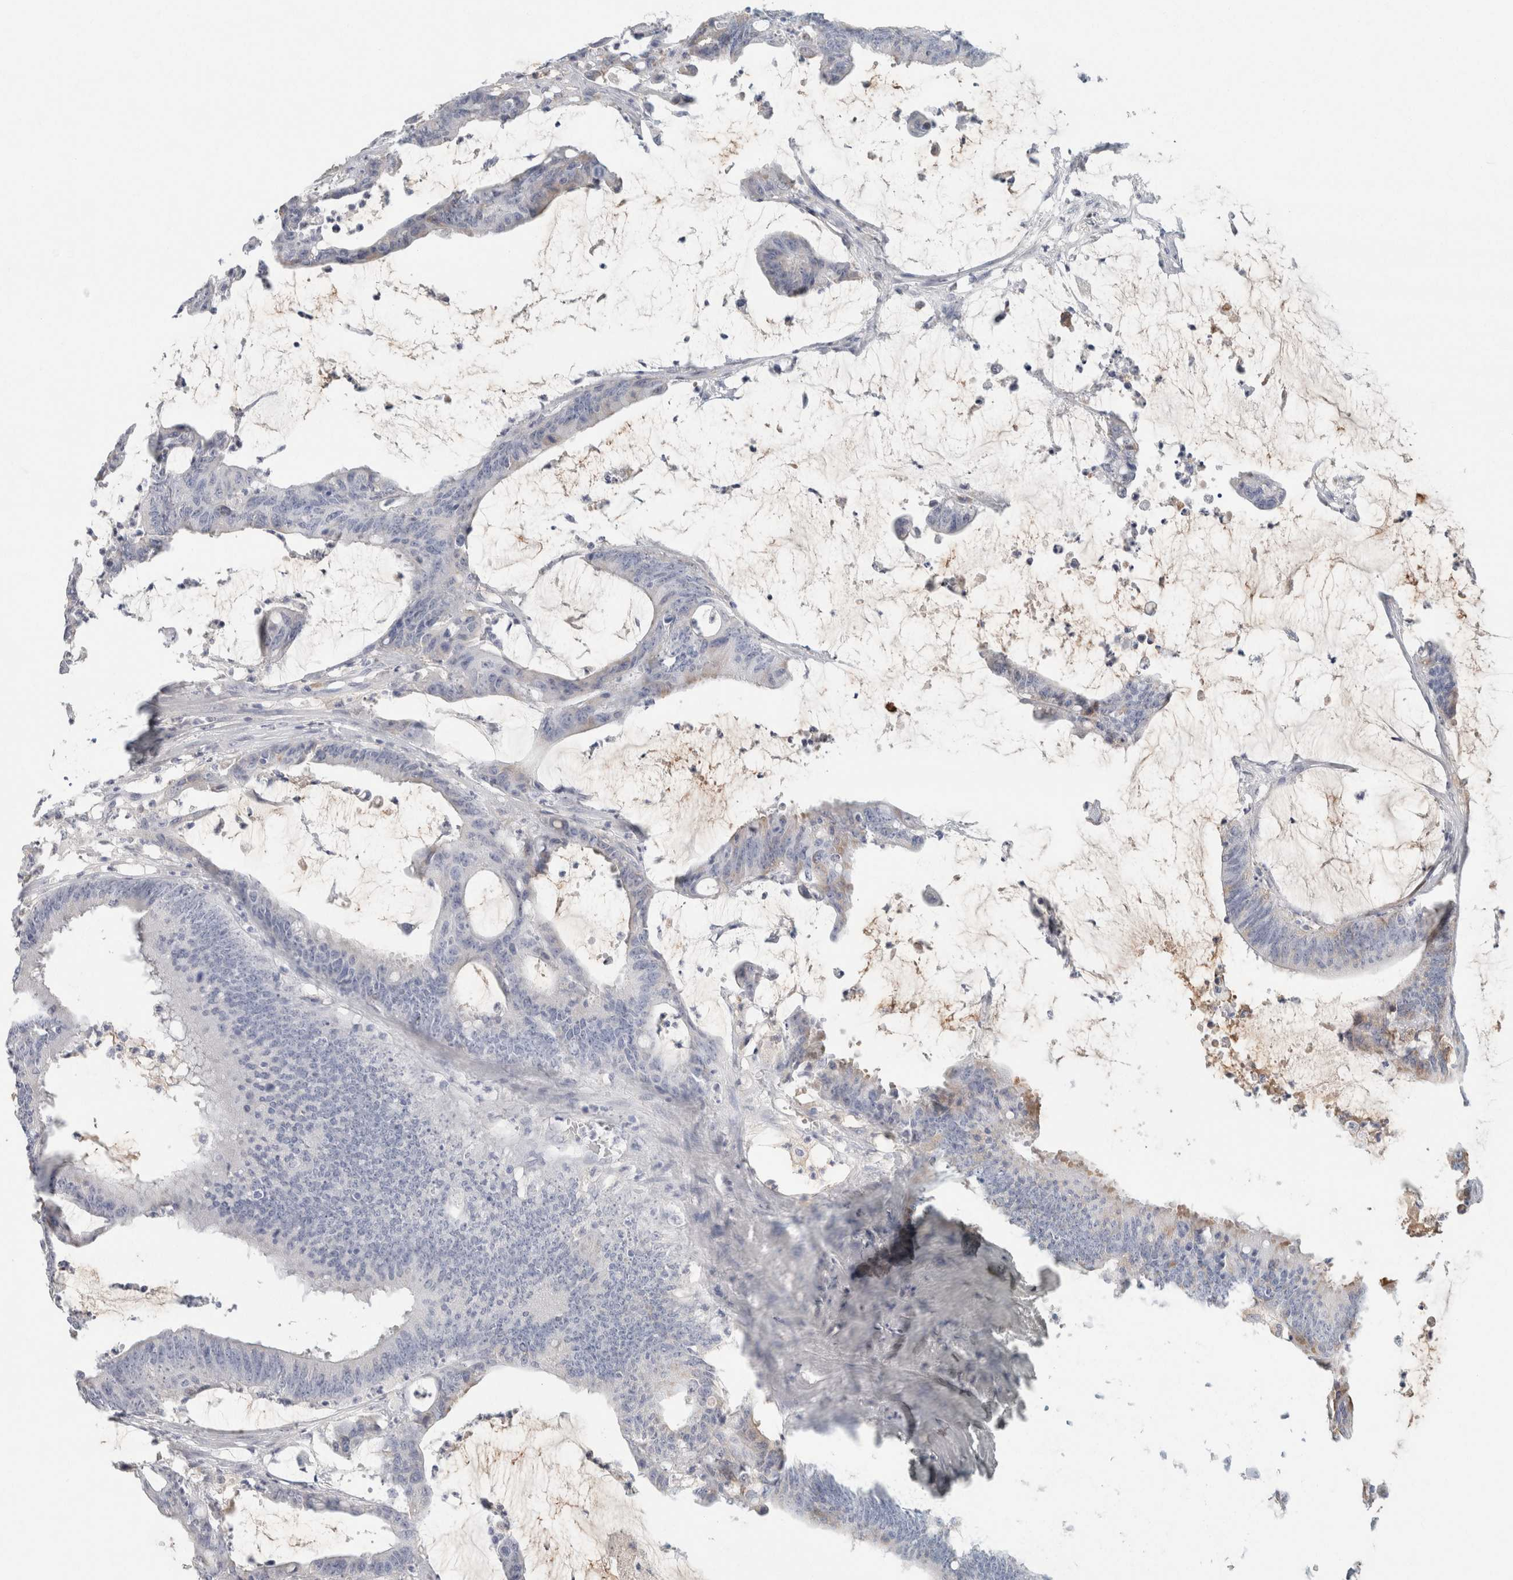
{"staining": {"intensity": "negative", "quantity": "none", "location": "none"}, "tissue": "colorectal cancer", "cell_type": "Tumor cells", "image_type": "cancer", "snomed": [{"axis": "morphology", "description": "Adenocarcinoma, NOS"}, {"axis": "topography", "description": "Rectum"}], "caption": "Immunohistochemistry (IHC) of colorectal cancer reveals no staining in tumor cells.", "gene": "IL6", "patient": {"sex": "female", "age": 66}}